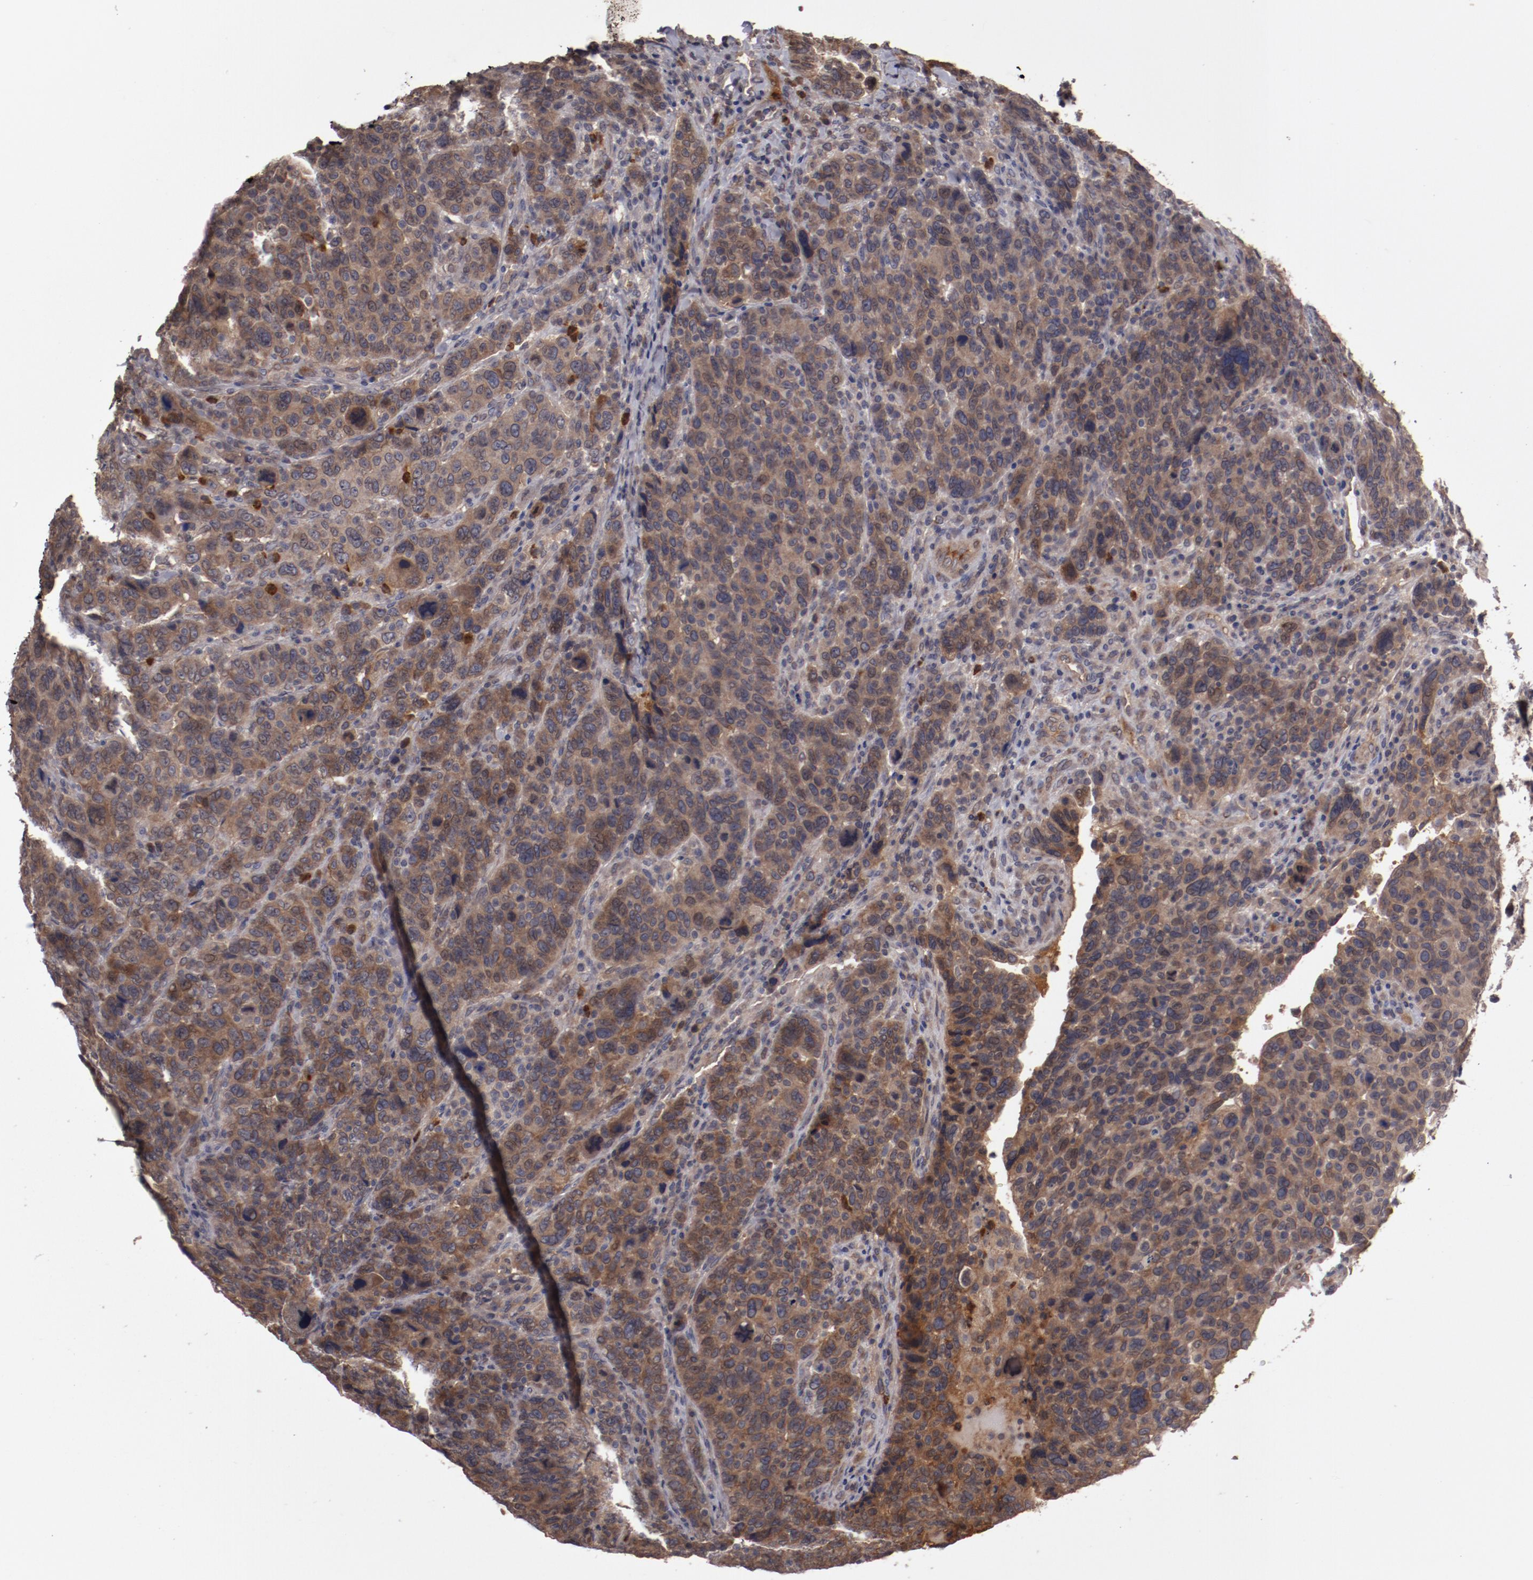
{"staining": {"intensity": "weak", "quantity": ">75%", "location": "cytoplasmic/membranous"}, "tissue": "breast cancer", "cell_type": "Tumor cells", "image_type": "cancer", "snomed": [{"axis": "morphology", "description": "Duct carcinoma"}, {"axis": "topography", "description": "Breast"}], "caption": "Breast infiltrating ductal carcinoma was stained to show a protein in brown. There is low levels of weak cytoplasmic/membranous expression in approximately >75% of tumor cells.", "gene": "SERPINA7", "patient": {"sex": "female", "age": 37}}